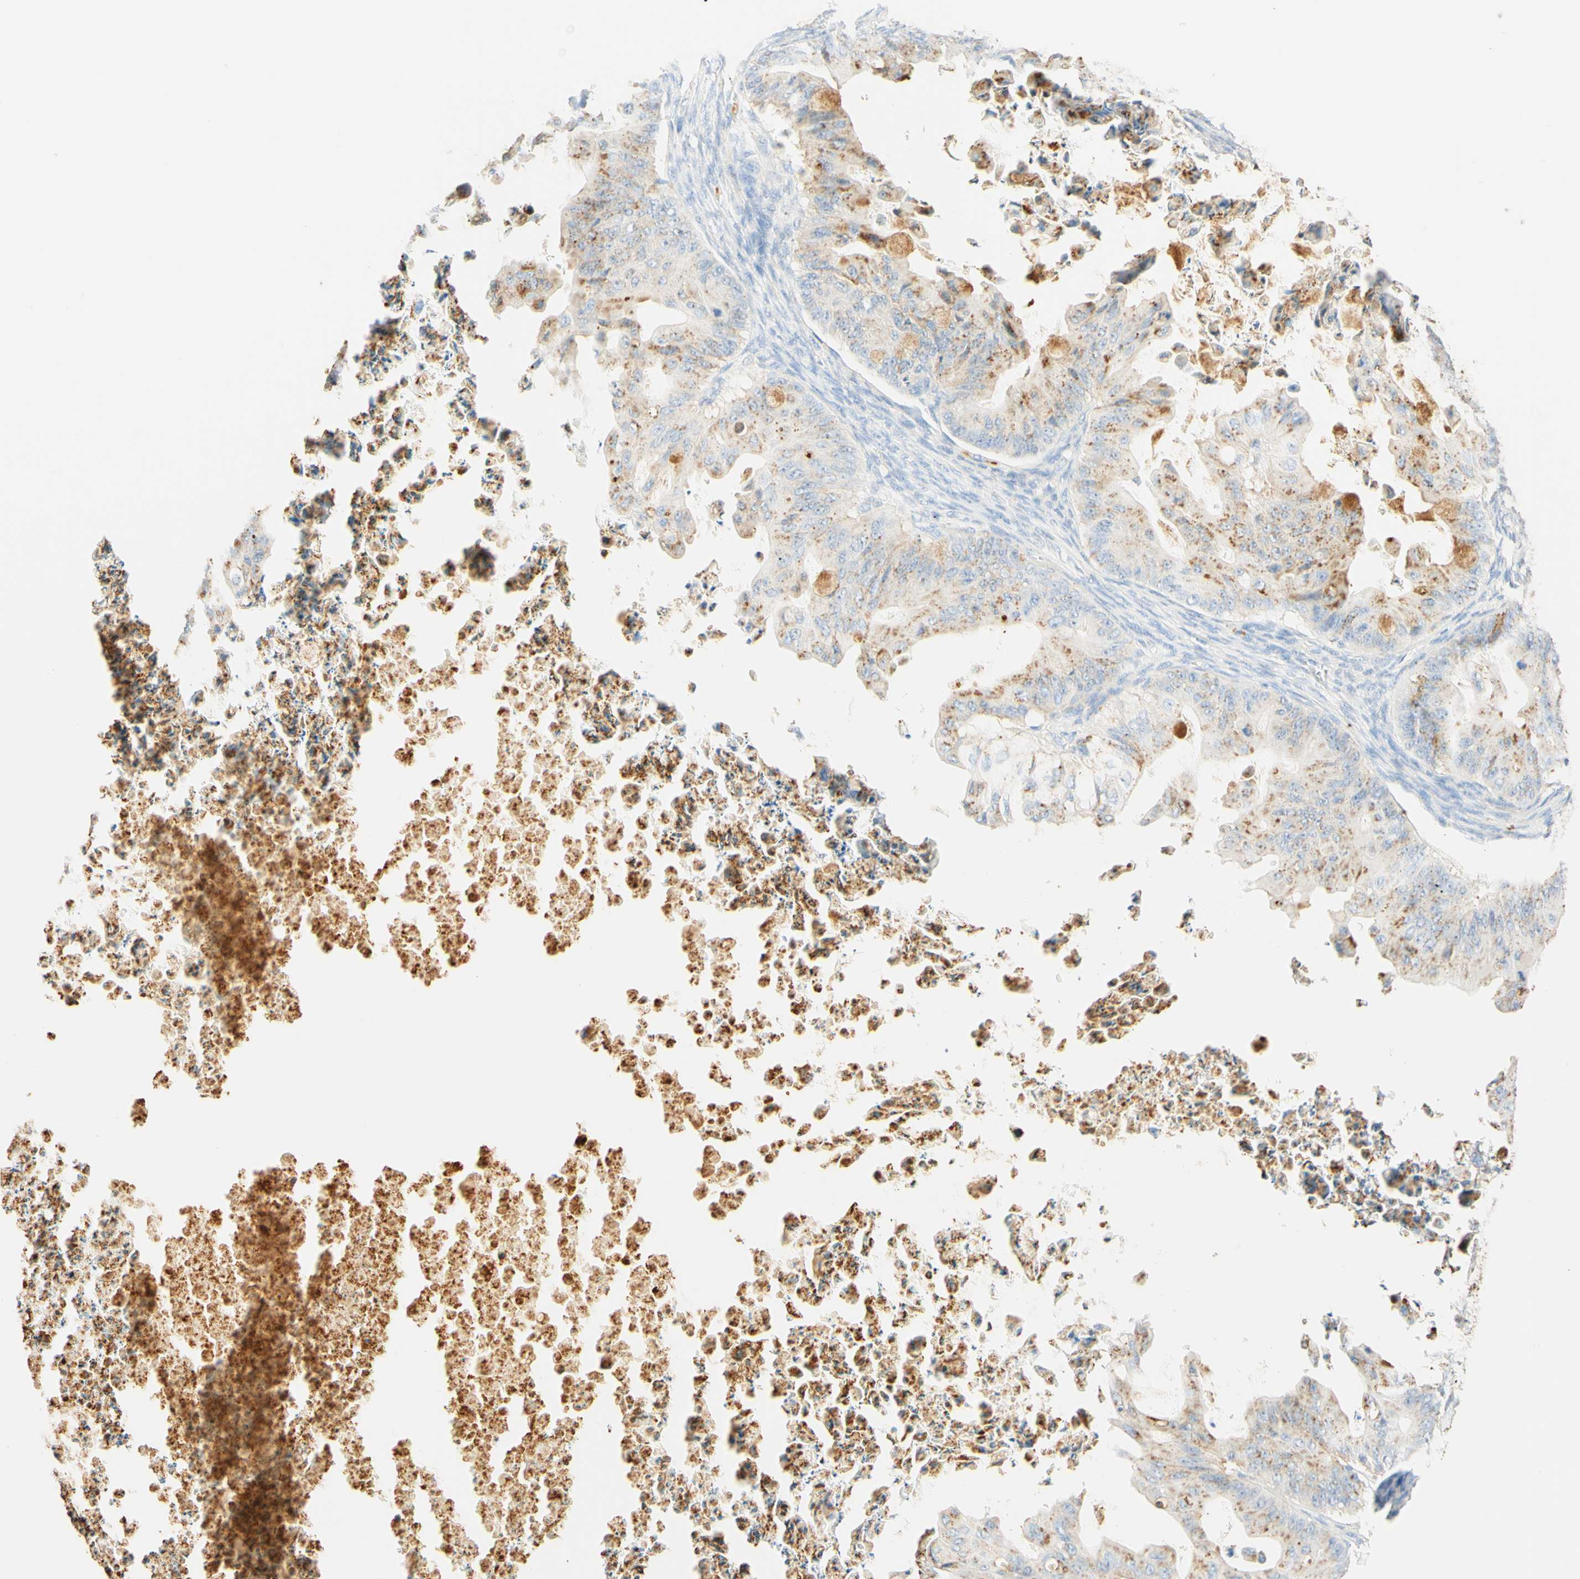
{"staining": {"intensity": "moderate", "quantity": "<25%", "location": "cytoplasmic/membranous"}, "tissue": "ovarian cancer", "cell_type": "Tumor cells", "image_type": "cancer", "snomed": [{"axis": "morphology", "description": "Cystadenocarcinoma, mucinous, NOS"}, {"axis": "topography", "description": "Ovary"}], "caption": "An image of ovarian cancer (mucinous cystadenocarcinoma) stained for a protein reveals moderate cytoplasmic/membranous brown staining in tumor cells.", "gene": "CD63", "patient": {"sex": "female", "age": 37}}